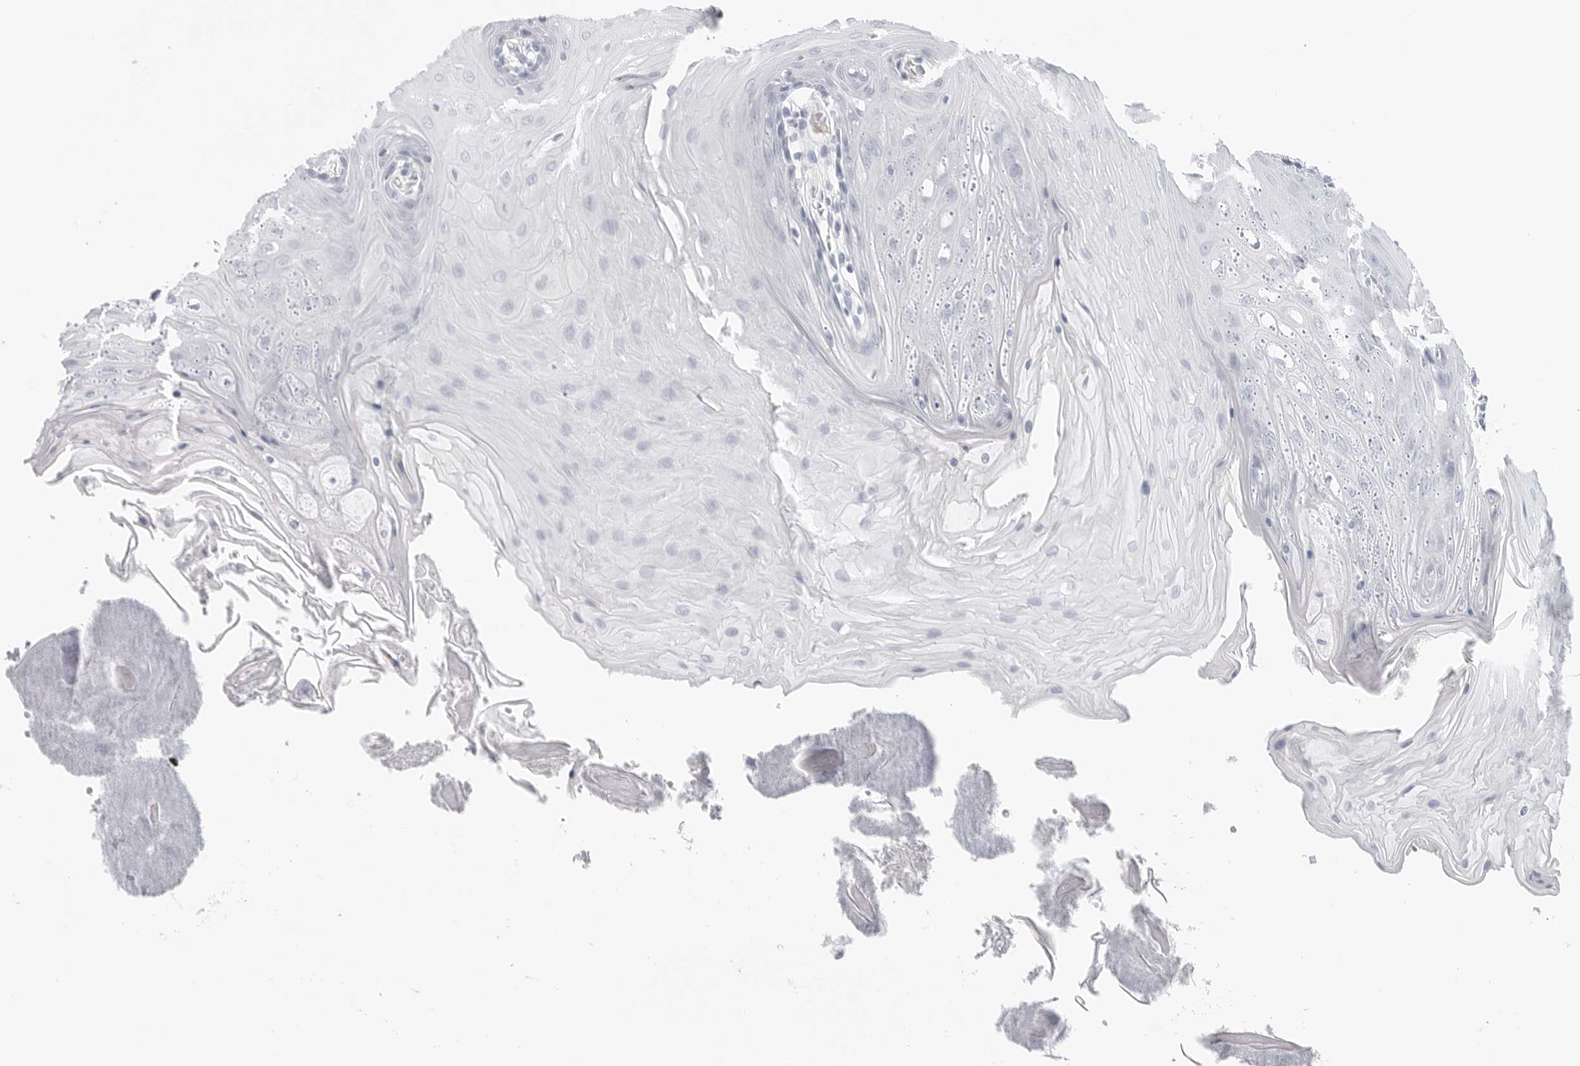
{"staining": {"intensity": "negative", "quantity": "none", "location": "none"}, "tissue": "oral mucosa", "cell_type": "Squamous epithelial cells", "image_type": "normal", "snomed": [{"axis": "morphology", "description": "Normal tissue, NOS"}, {"axis": "morphology", "description": "Squamous cell carcinoma, NOS"}, {"axis": "topography", "description": "Skeletal muscle"}, {"axis": "topography", "description": "Oral tissue"}, {"axis": "topography", "description": "Salivary gland"}, {"axis": "topography", "description": "Head-Neck"}], "caption": "This is an immunohistochemistry micrograph of normal human oral mucosa. There is no staining in squamous epithelial cells.", "gene": "AMPD1", "patient": {"sex": "male", "age": 54}}